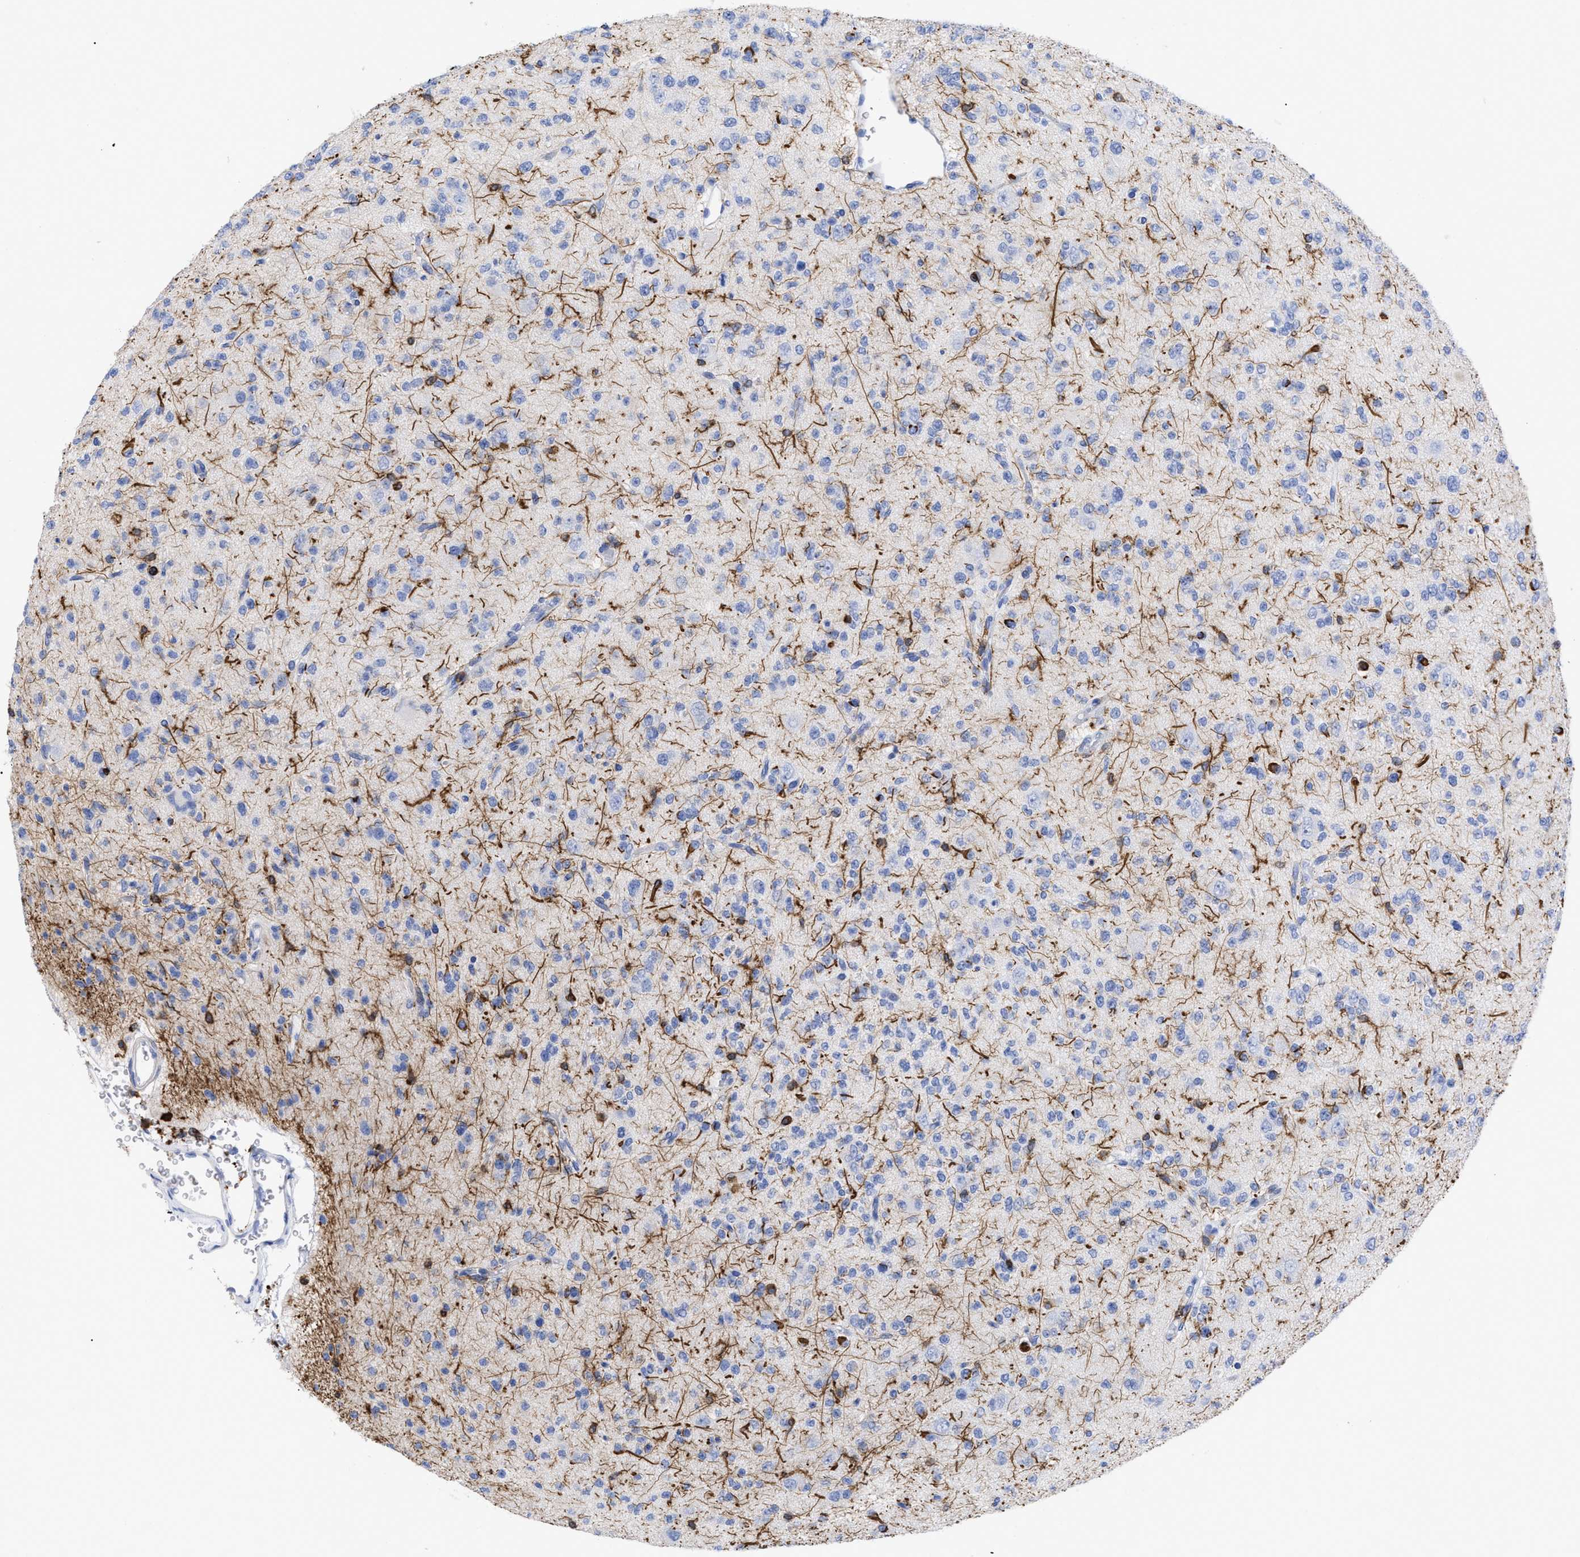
{"staining": {"intensity": "negative", "quantity": "none", "location": "none"}, "tissue": "glioma", "cell_type": "Tumor cells", "image_type": "cancer", "snomed": [{"axis": "morphology", "description": "Glioma, malignant, Low grade"}, {"axis": "topography", "description": "Brain"}], "caption": "DAB immunohistochemical staining of human glioma exhibits no significant positivity in tumor cells.", "gene": "HCLS1", "patient": {"sex": "male", "age": 38}}